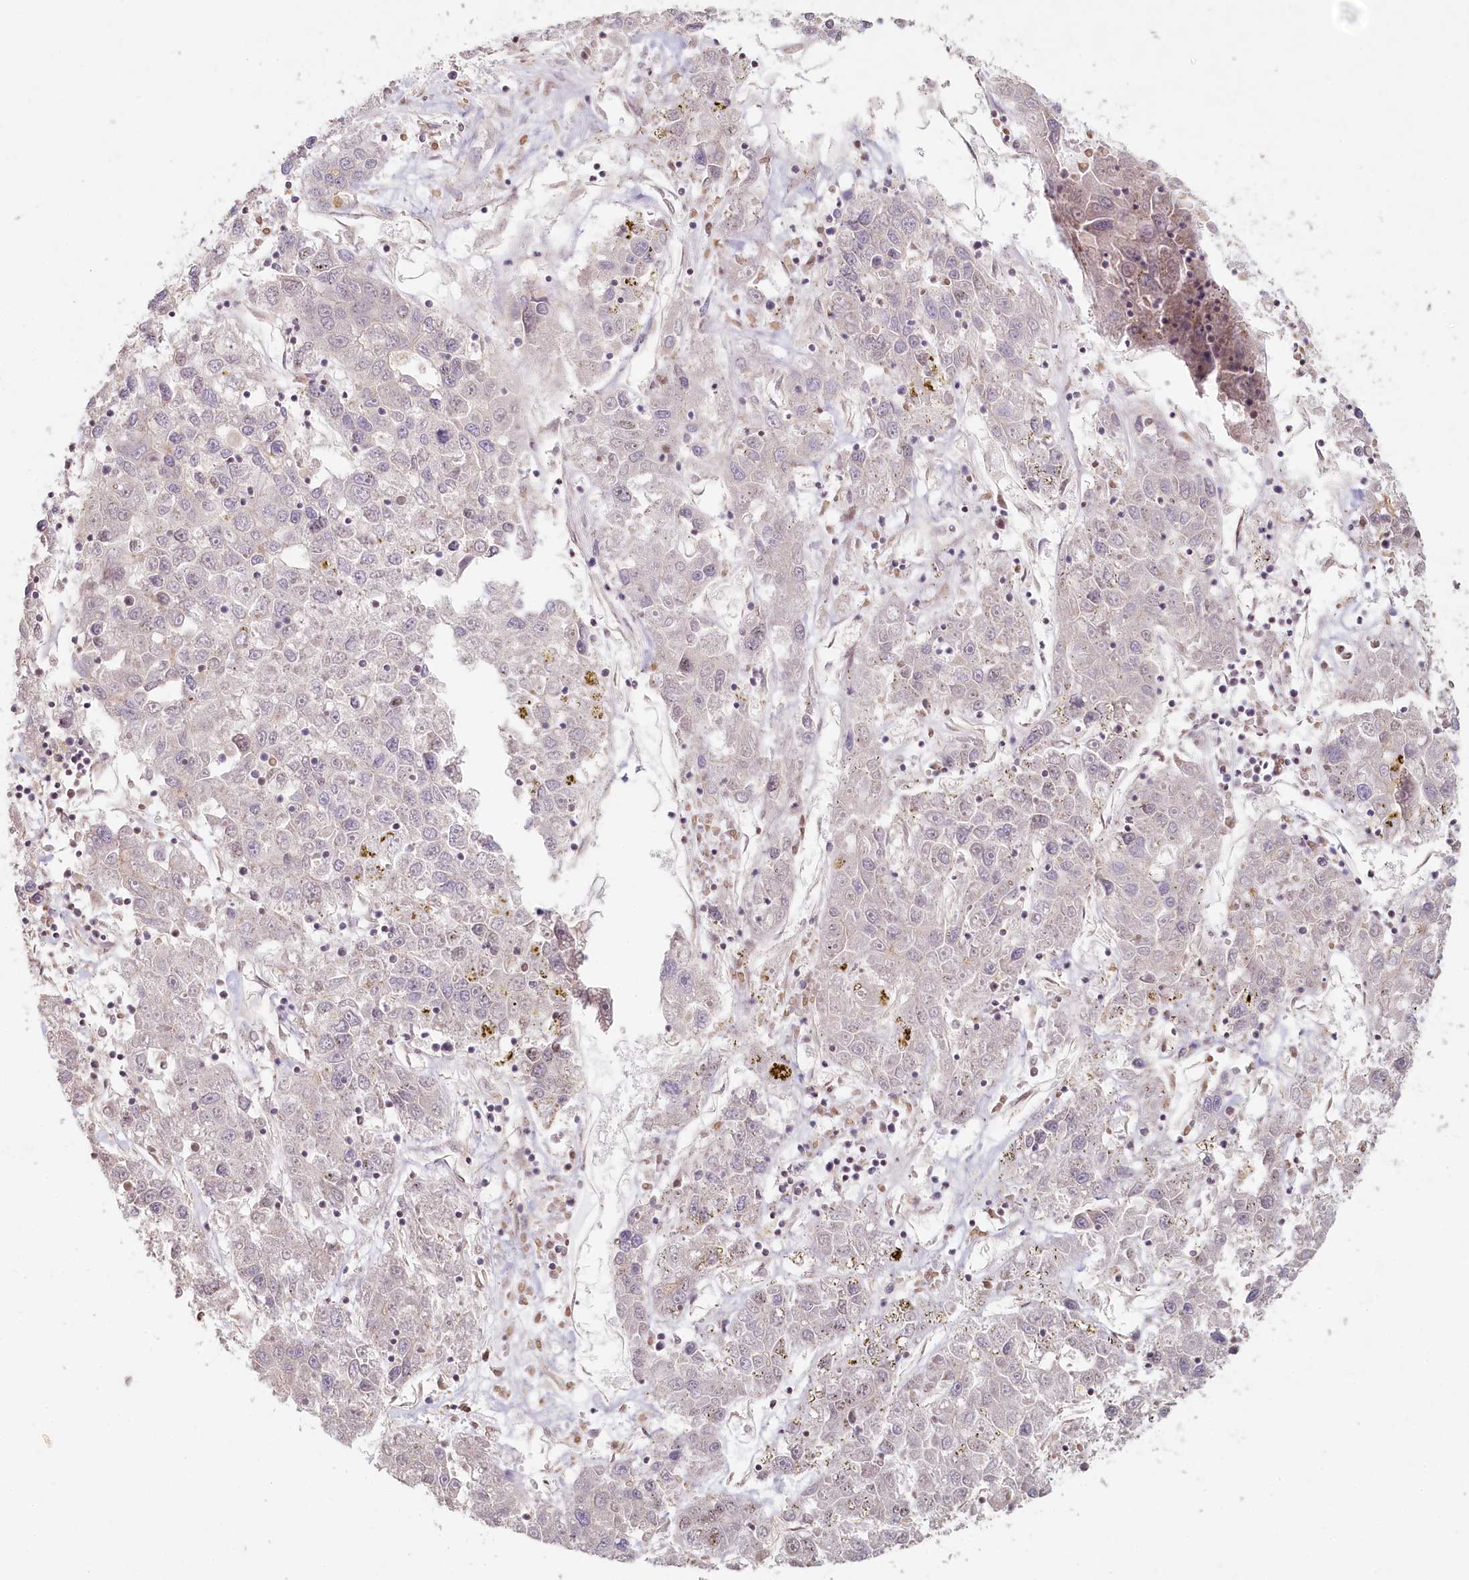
{"staining": {"intensity": "negative", "quantity": "none", "location": "none"}, "tissue": "liver cancer", "cell_type": "Tumor cells", "image_type": "cancer", "snomed": [{"axis": "morphology", "description": "Carcinoma, Hepatocellular, NOS"}, {"axis": "topography", "description": "Liver"}], "caption": "Tumor cells are negative for protein expression in human liver hepatocellular carcinoma. (DAB IHC with hematoxylin counter stain).", "gene": "TCHP", "patient": {"sex": "male", "age": 49}}